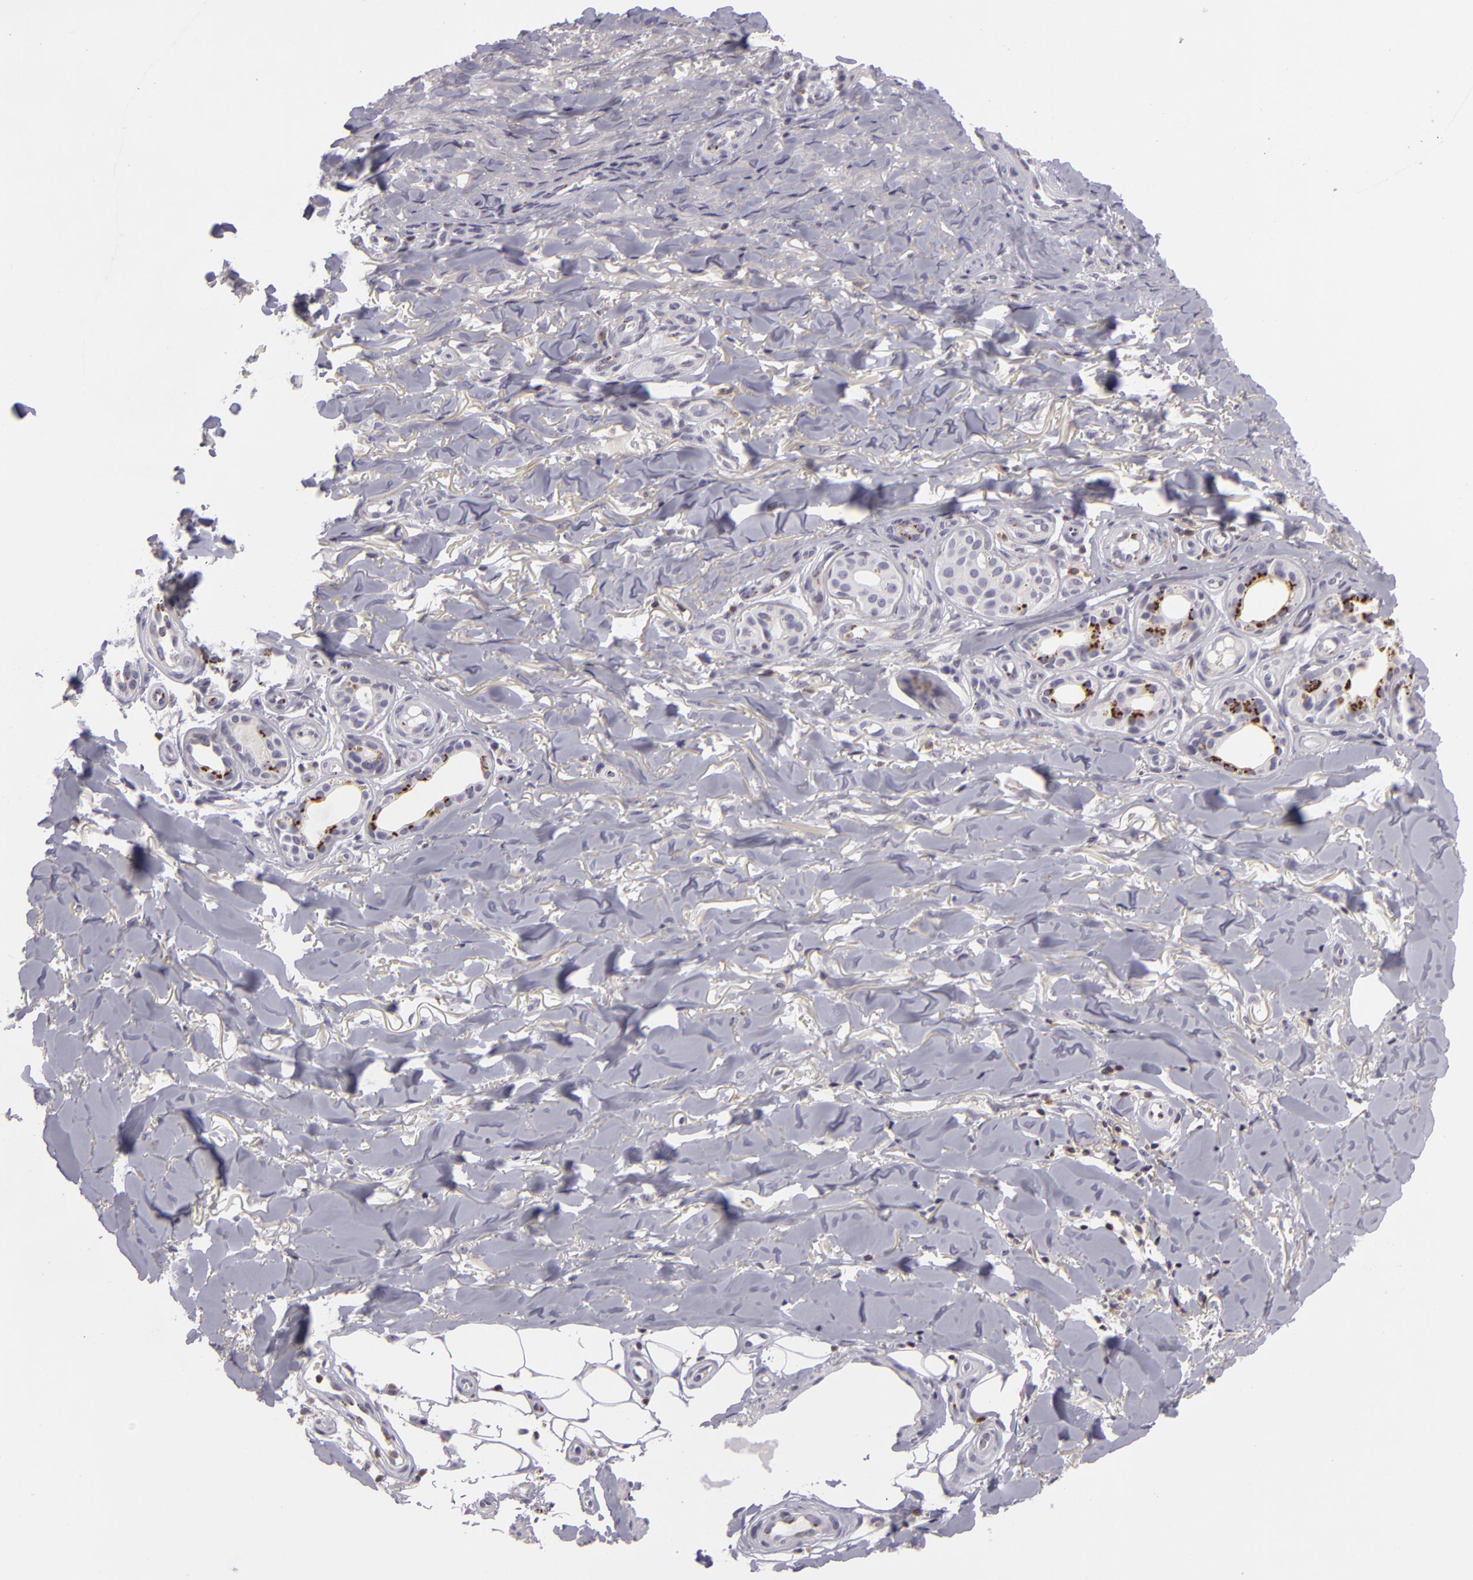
{"staining": {"intensity": "negative", "quantity": "none", "location": "none"}, "tissue": "skin cancer", "cell_type": "Tumor cells", "image_type": "cancer", "snomed": [{"axis": "morphology", "description": "Basal cell carcinoma"}, {"axis": "topography", "description": "Skin"}], "caption": "Skin cancer was stained to show a protein in brown. There is no significant positivity in tumor cells. (Immunohistochemistry, brightfield microscopy, high magnification).", "gene": "KCNAB2", "patient": {"sex": "male", "age": 81}}